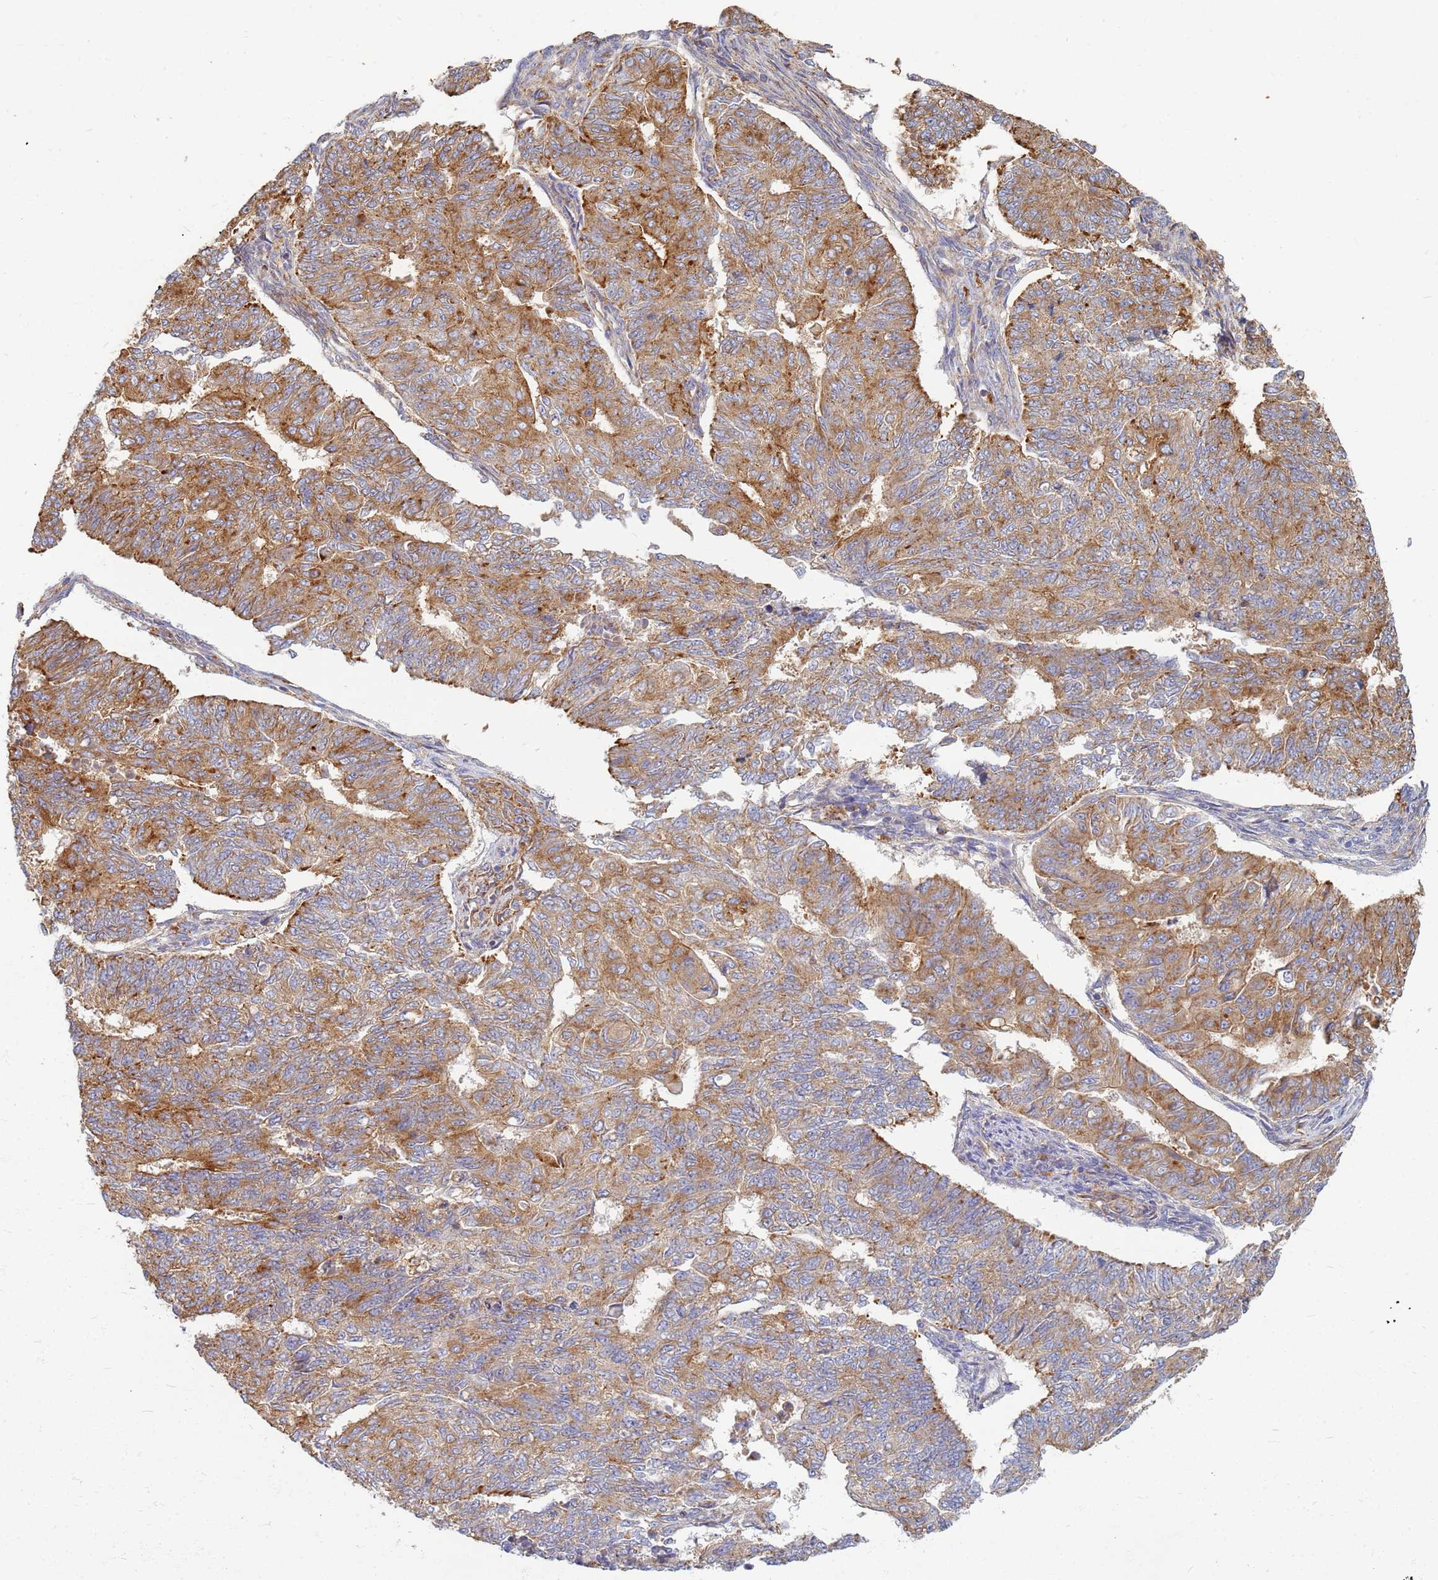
{"staining": {"intensity": "moderate", "quantity": ">75%", "location": "cytoplasmic/membranous"}, "tissue": "endometrial cancer", "cell_type": "Tumor cells", "image_type": "cancer", "snomed": [{"axis": "morphology", "description": "Adenocarcinoma, NOS"}, {"axis": "topography", "description": "Endometrium"}], "caption": "The immunohistochemical stain shows moderate cytoplasmic/membranous expression in tumor cells of endometrial adenocarcinoma tissue.", "gene": "ATP6V1E1", "patient": {"sex": "female", "age": 32}}